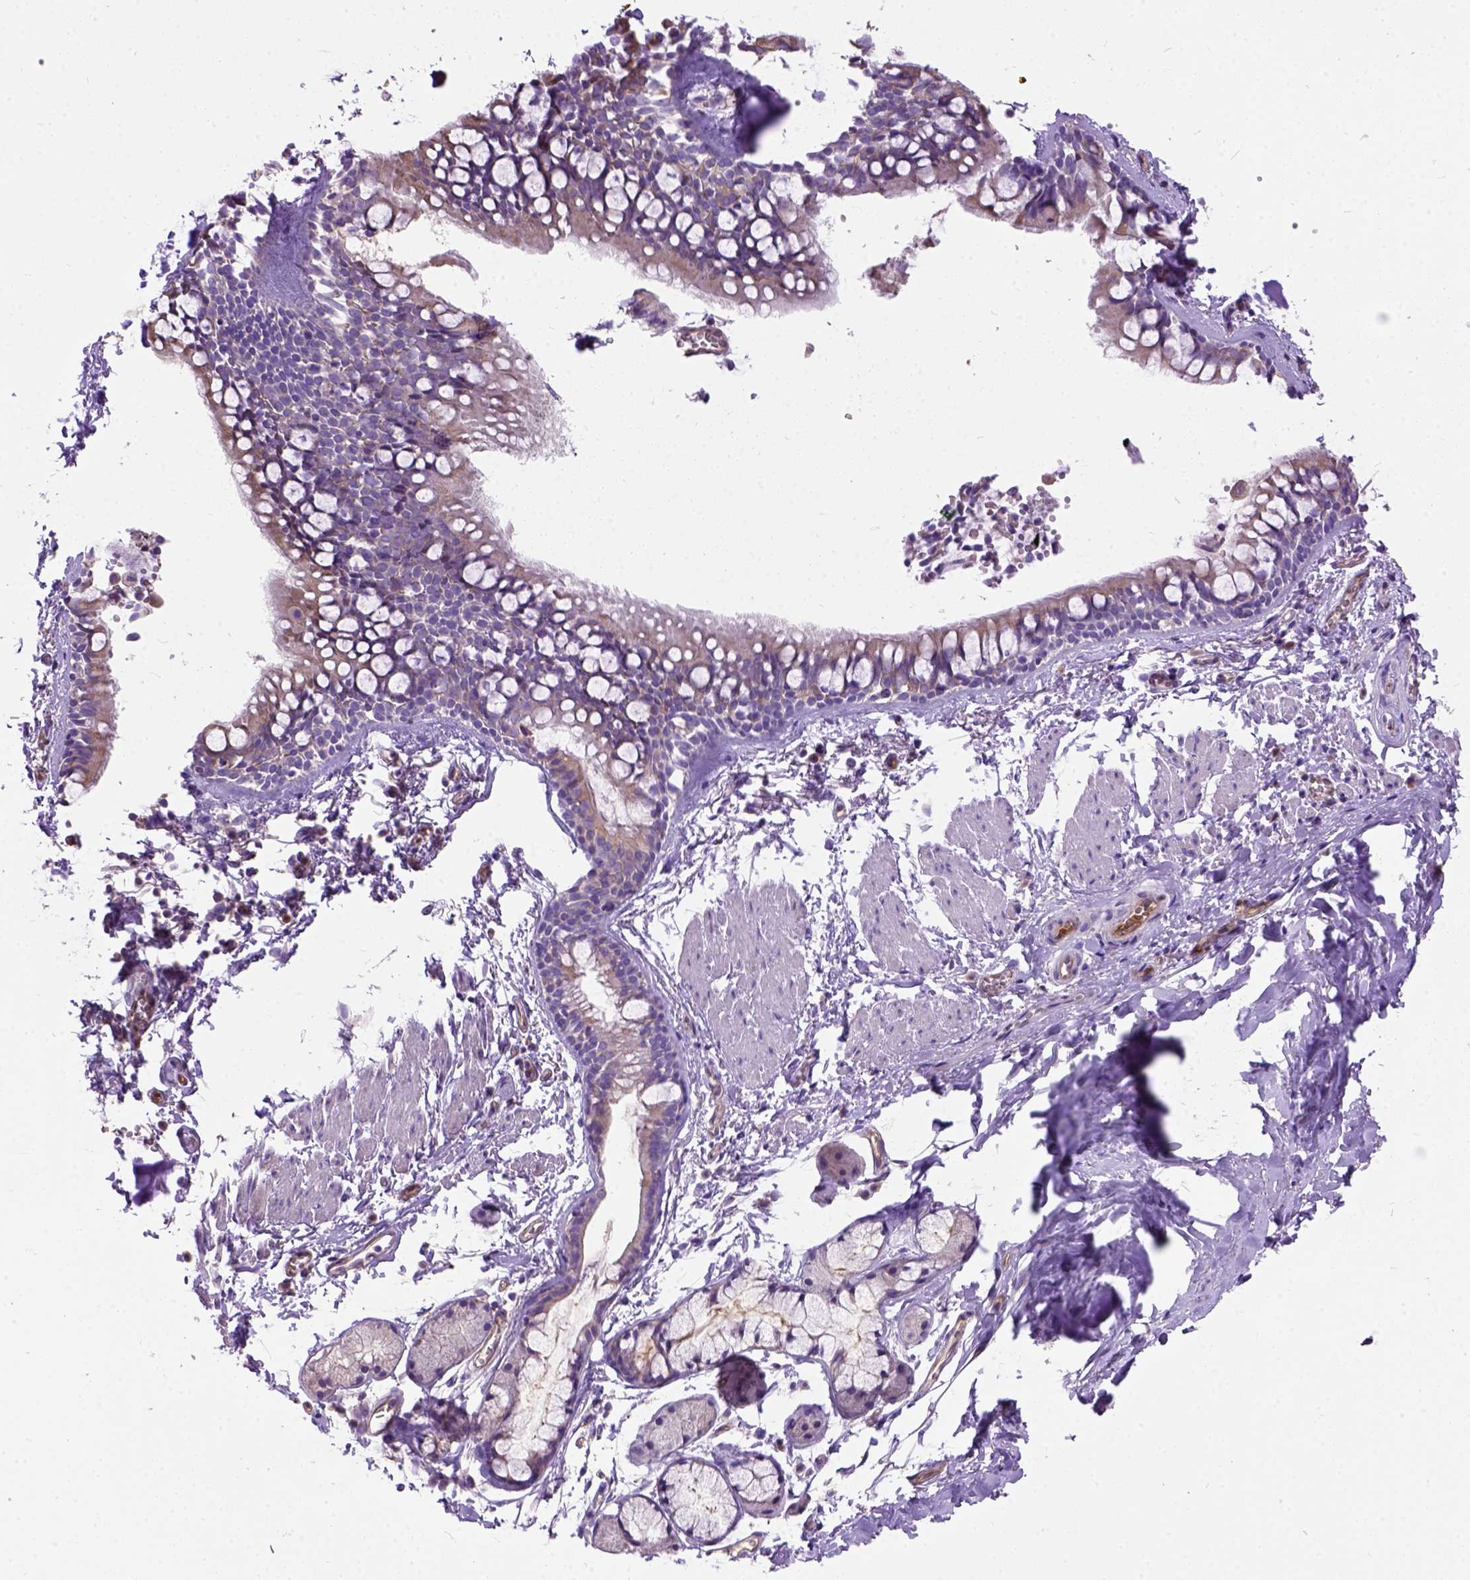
{"staining": {"intensity": "weak", "quantity": ">75%", "location": "cytoplasmic/membranous"}, "tissue": "bronchus", "cell_type": "Respiratory epithelial cells", "image_type": "normal", "snomed": [{"axis": "morphology", "description": "Normal tissue, NOS"}, {"axis": "topography", "description": "Bronchus"}], "caption": "A brown stain highlights weak cytoplasmic/membranous staining of a protein in respiratory epithelial cells of unremarkable human bronchus. (DAB (3,3'-diaminobenzidine) = brown stain, brightfield microscopy at high magnification).", "gene": "SEMA4F", "patient": {"sex": "female", "age": 59}}